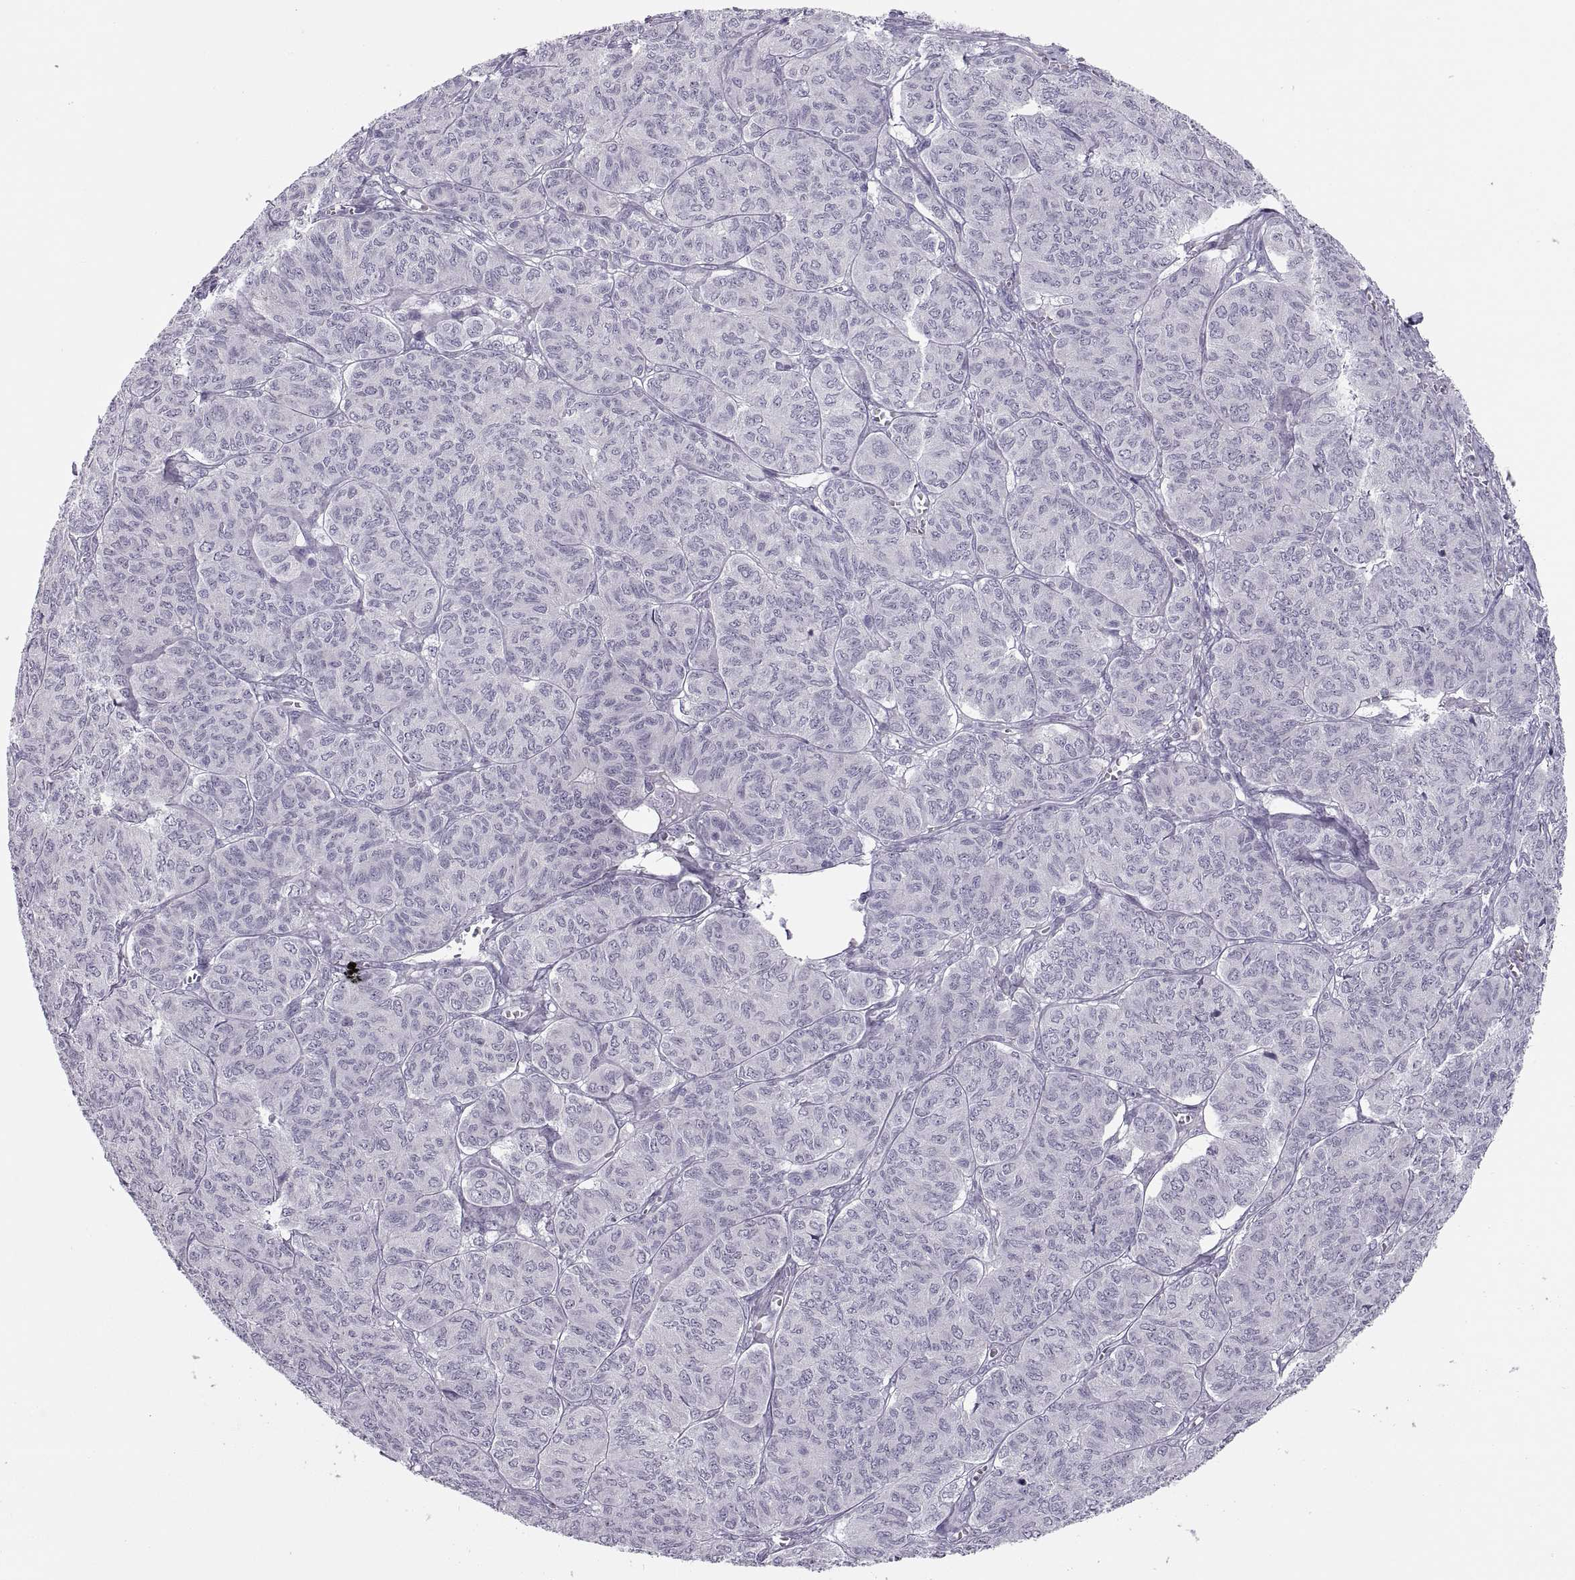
{"staining": {"intensity": "negative", "quantity": "none", "location": "none"}, "tissue": "ovarian cancer", "cell_type": "Tumor cells", "image_type": "cancer", "snomed": [{"axis": "morphology", "description": "Carcinoma, endometroid"}, {"axis": "topography", "description": "Ovary"}], "caption": "A photomicrograph of ovarian cancer (endometroid carcinoma) stained for a protein exhibits no brown staining in tumor cells.", "gene": "C3orf22", "patient": {"sex": "female", "age": 80}}